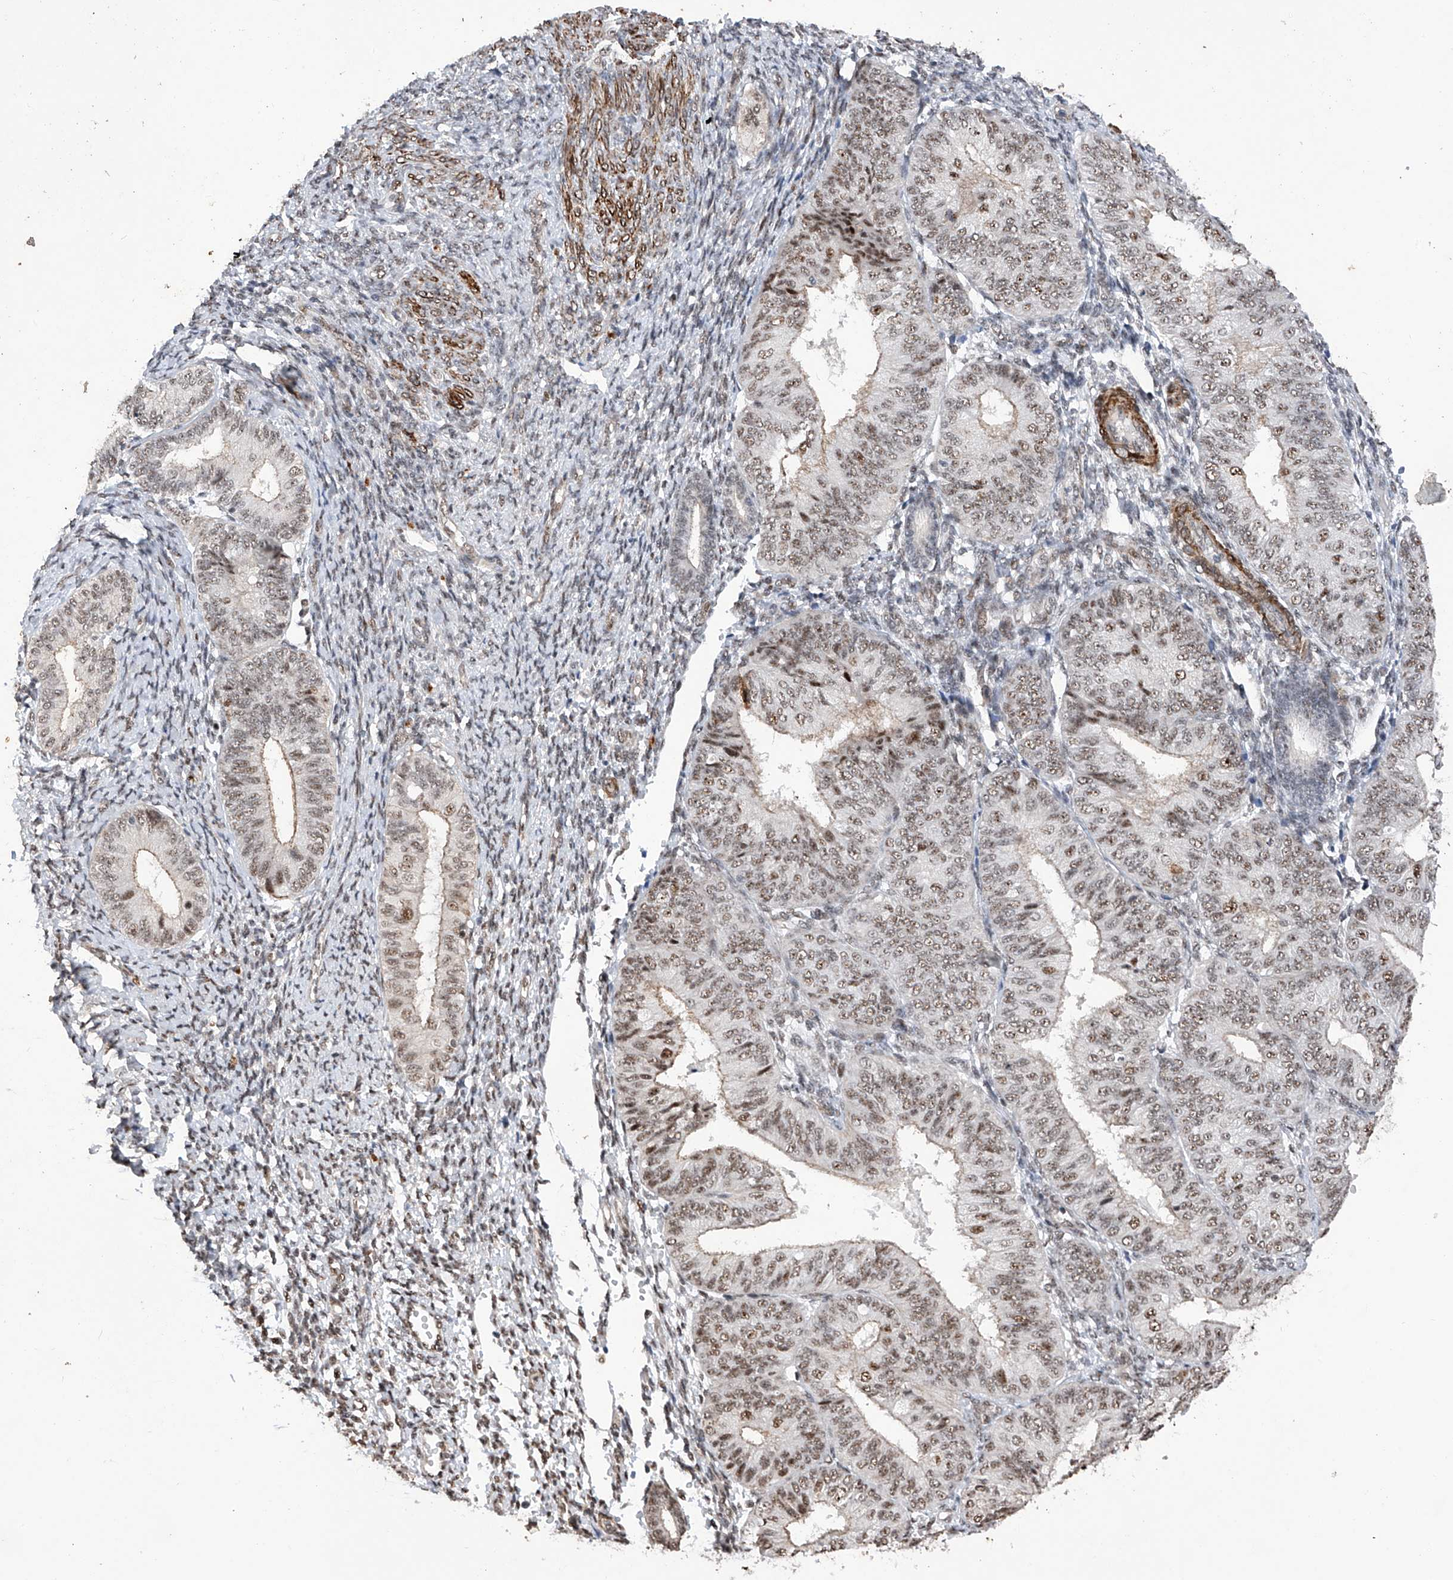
{"staining": {"intensity": "weak", "quantity": ">75%", "location": "cytoplasmic/membranous,nuclear"}, "tissue": "endometrial cancer", "cell_type": "Tumor cells", "image_type": "cancer", "snomed": [{"axis": "morphology", "description": "Adenocarcinoma, NOS"}, {"axis": "topography", "description": "Endometrium"}], "caption": "Endometrial cancer stained with a brown dye reveals weak cytoplasmic/membranous and nuclear positive positivity in approximately >75% of tumor cells.", "gene": "NFATC4", "patient": {"sex": "female", "age": 58}}